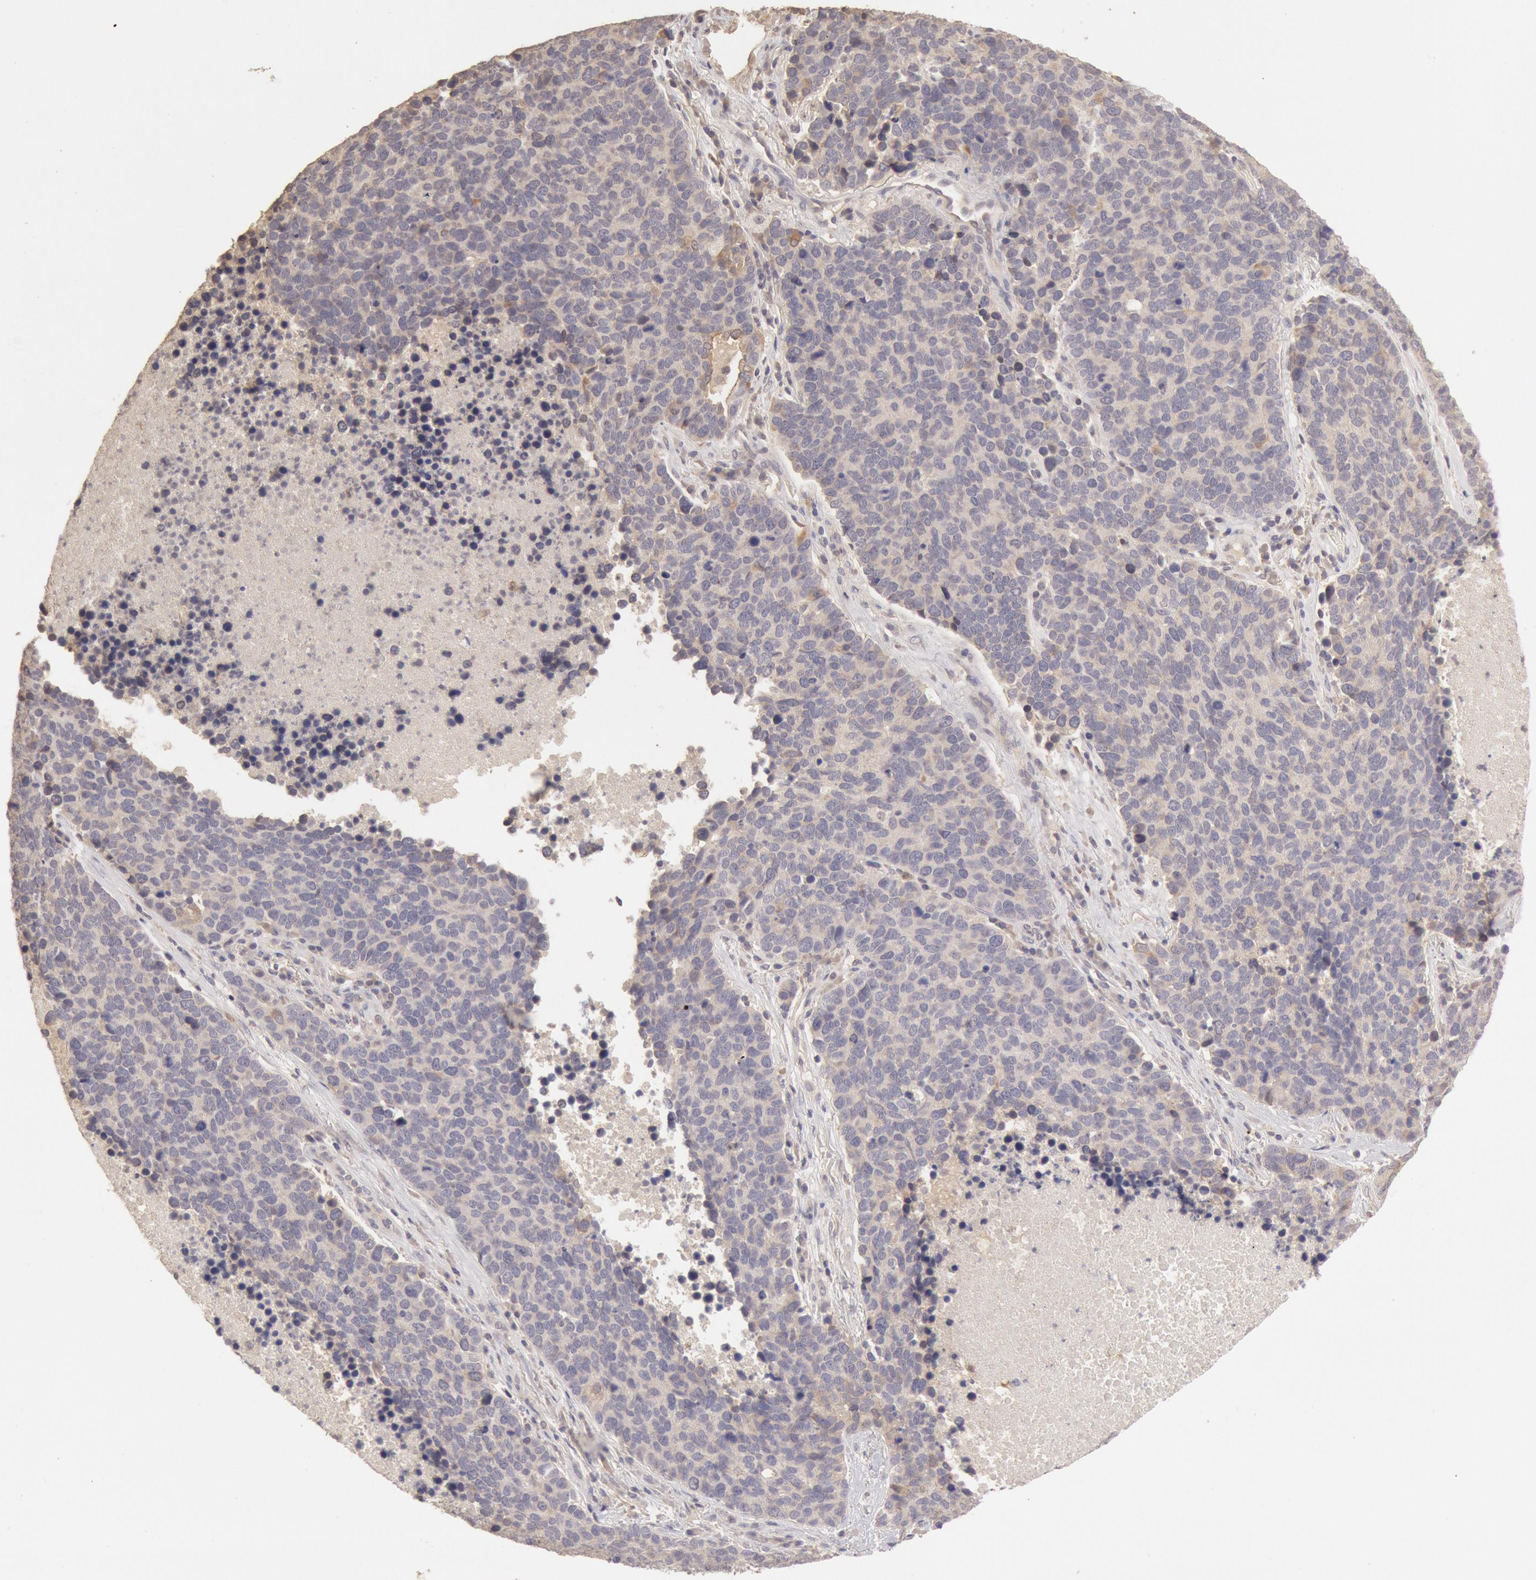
{"staining": {"intensity": "negative", "quantity": "none", "location": "none"}, "tissue": "lung cancer", "cell_type": "Tumor cells", "image_type": "cancer", "snomed": [{"axis": "morphology", "description": "Neoplasm, malignant, NOS"}, {"axis": "topography", "description": "Lung"}], "caption": "Tumor cells are negative for protein expression in human lung cancer (malignant neoplasm).", "gene": "ZFP36L1", "patient": {"sex": "female", "age": 75}}